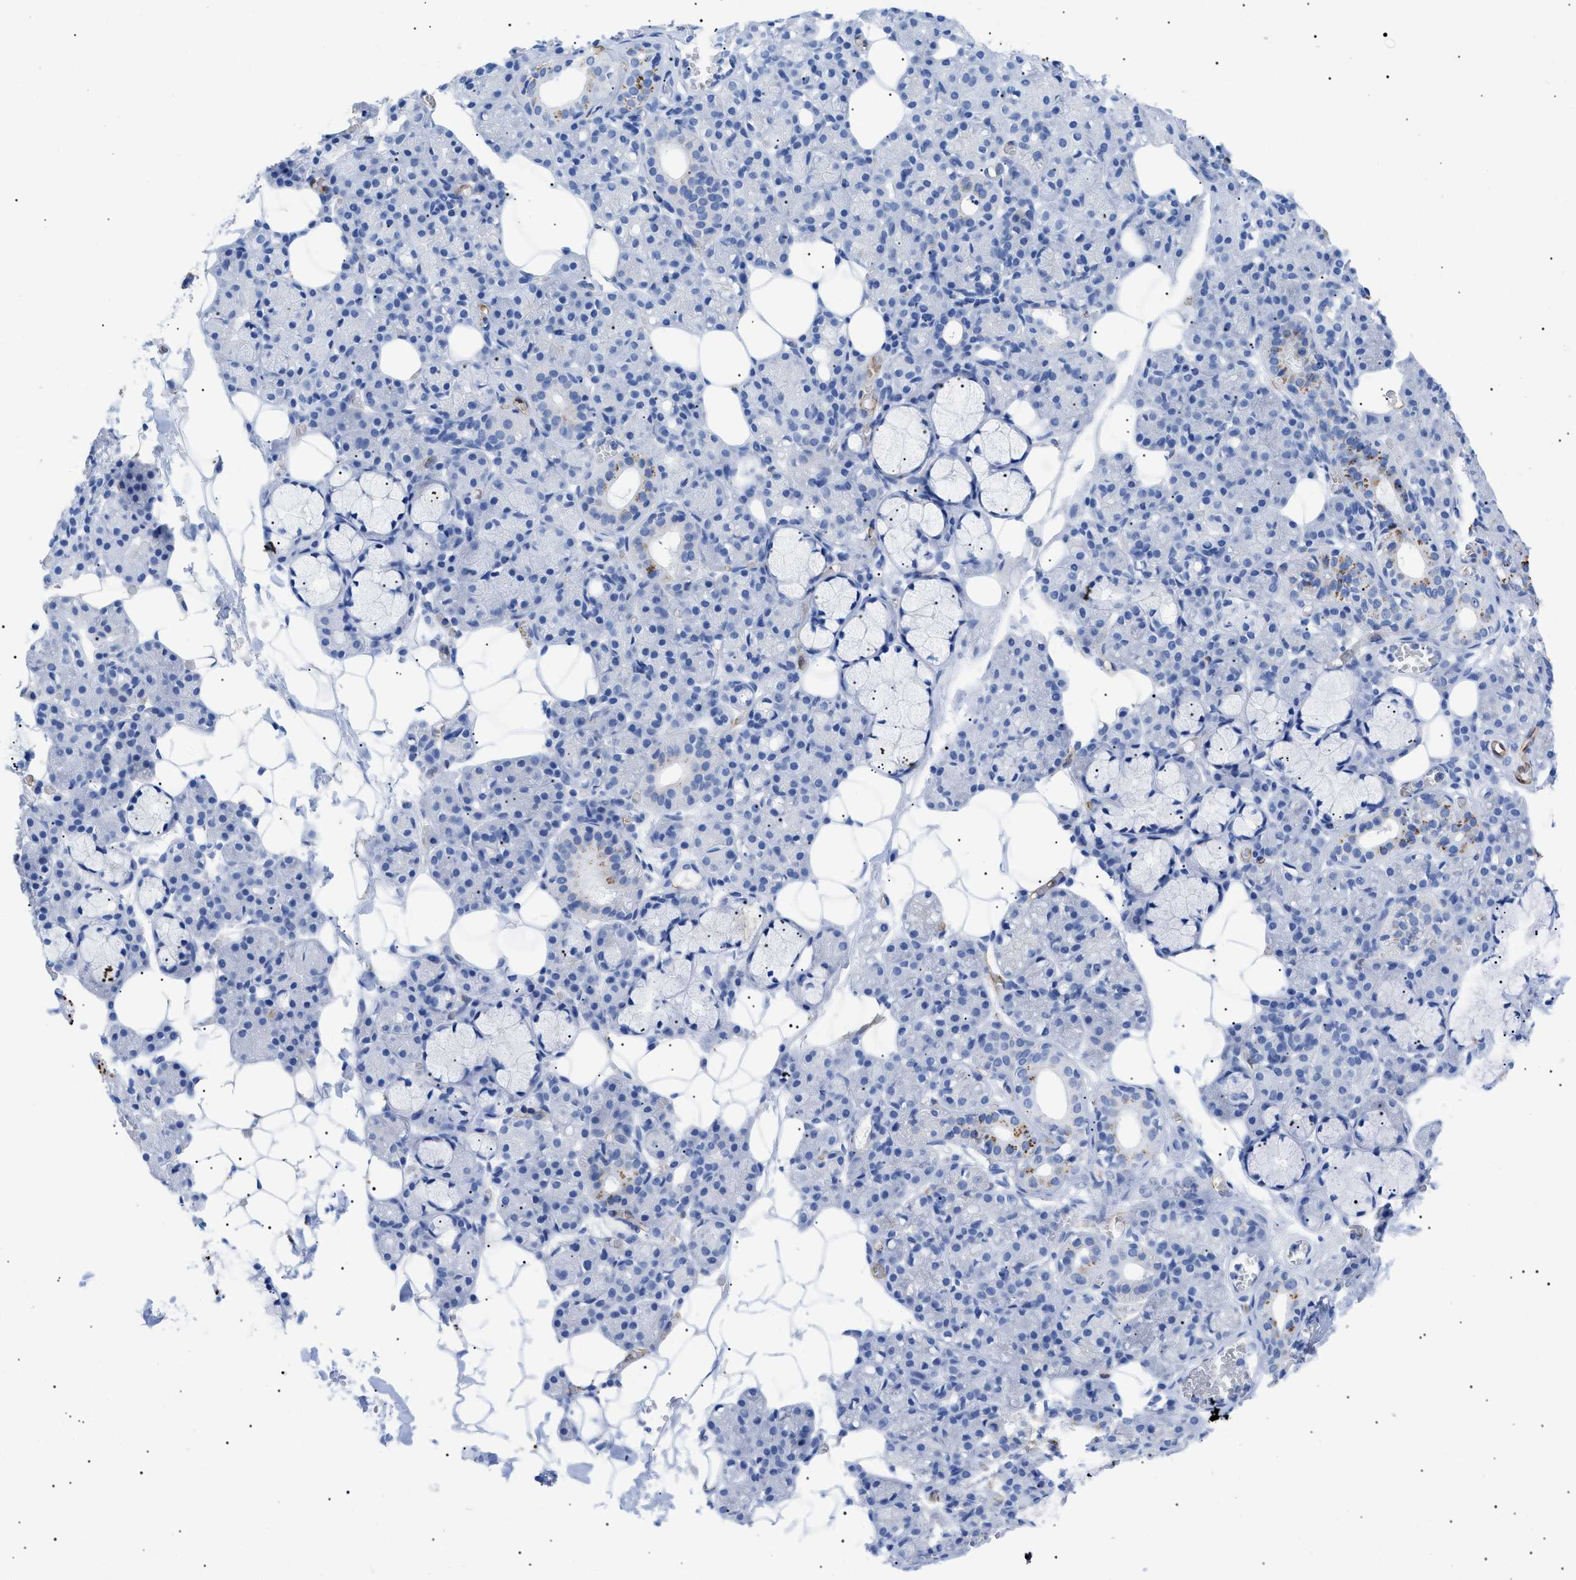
{"staining": {"intensity": "negative", "quantity": "none", "location": "none"}, "tissue": "salivary gland", "cell_type": "Glandular cells", "image_type": "normal", "snomed": [{"axis": "morphology", "description": "Normal tissue, NOS"}, {"axis": "topography", "description": "Salivary gland"}], "caption": "Immunohistochemistry of benign salivary gland exhibits no expression in glandular cells.", "gene": "PODXL", "patient": {"sex": "male", "age": 63}}